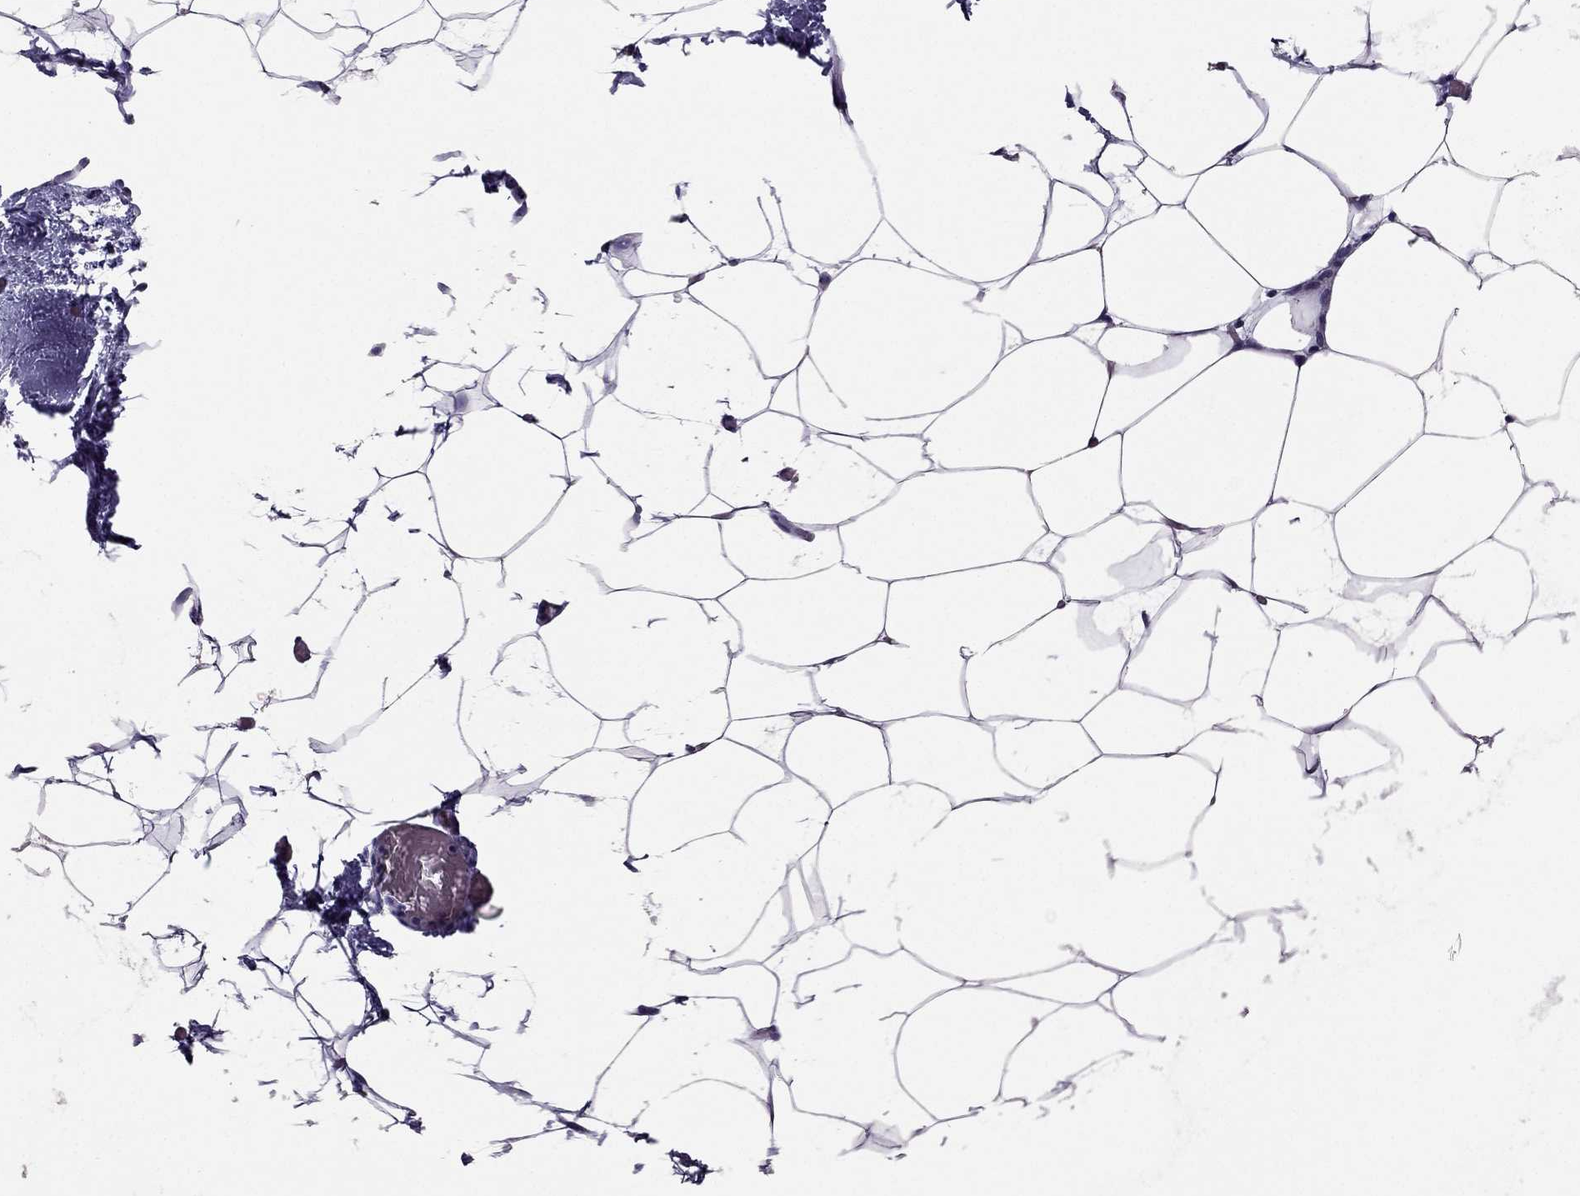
{"staining": {"intensity": "negative", "quantity": "none", "location": "none"}, "tissue": "adipose tissue", "cell_type": "Adipocytes", "image_type": "normal", "snomed": [{"axis": "morphology", "description": "Normal tissue, NOS"}, {"axis": "topography", "description": "Adipose tissue"}], "caption": "High power microscopy histopathology image of an immunohistochemistry image of normal adipose tissue, revealing no significant positivity in adipocytes.", "gene": "RHO", "patient": {"sex": "male", "age": 57}}